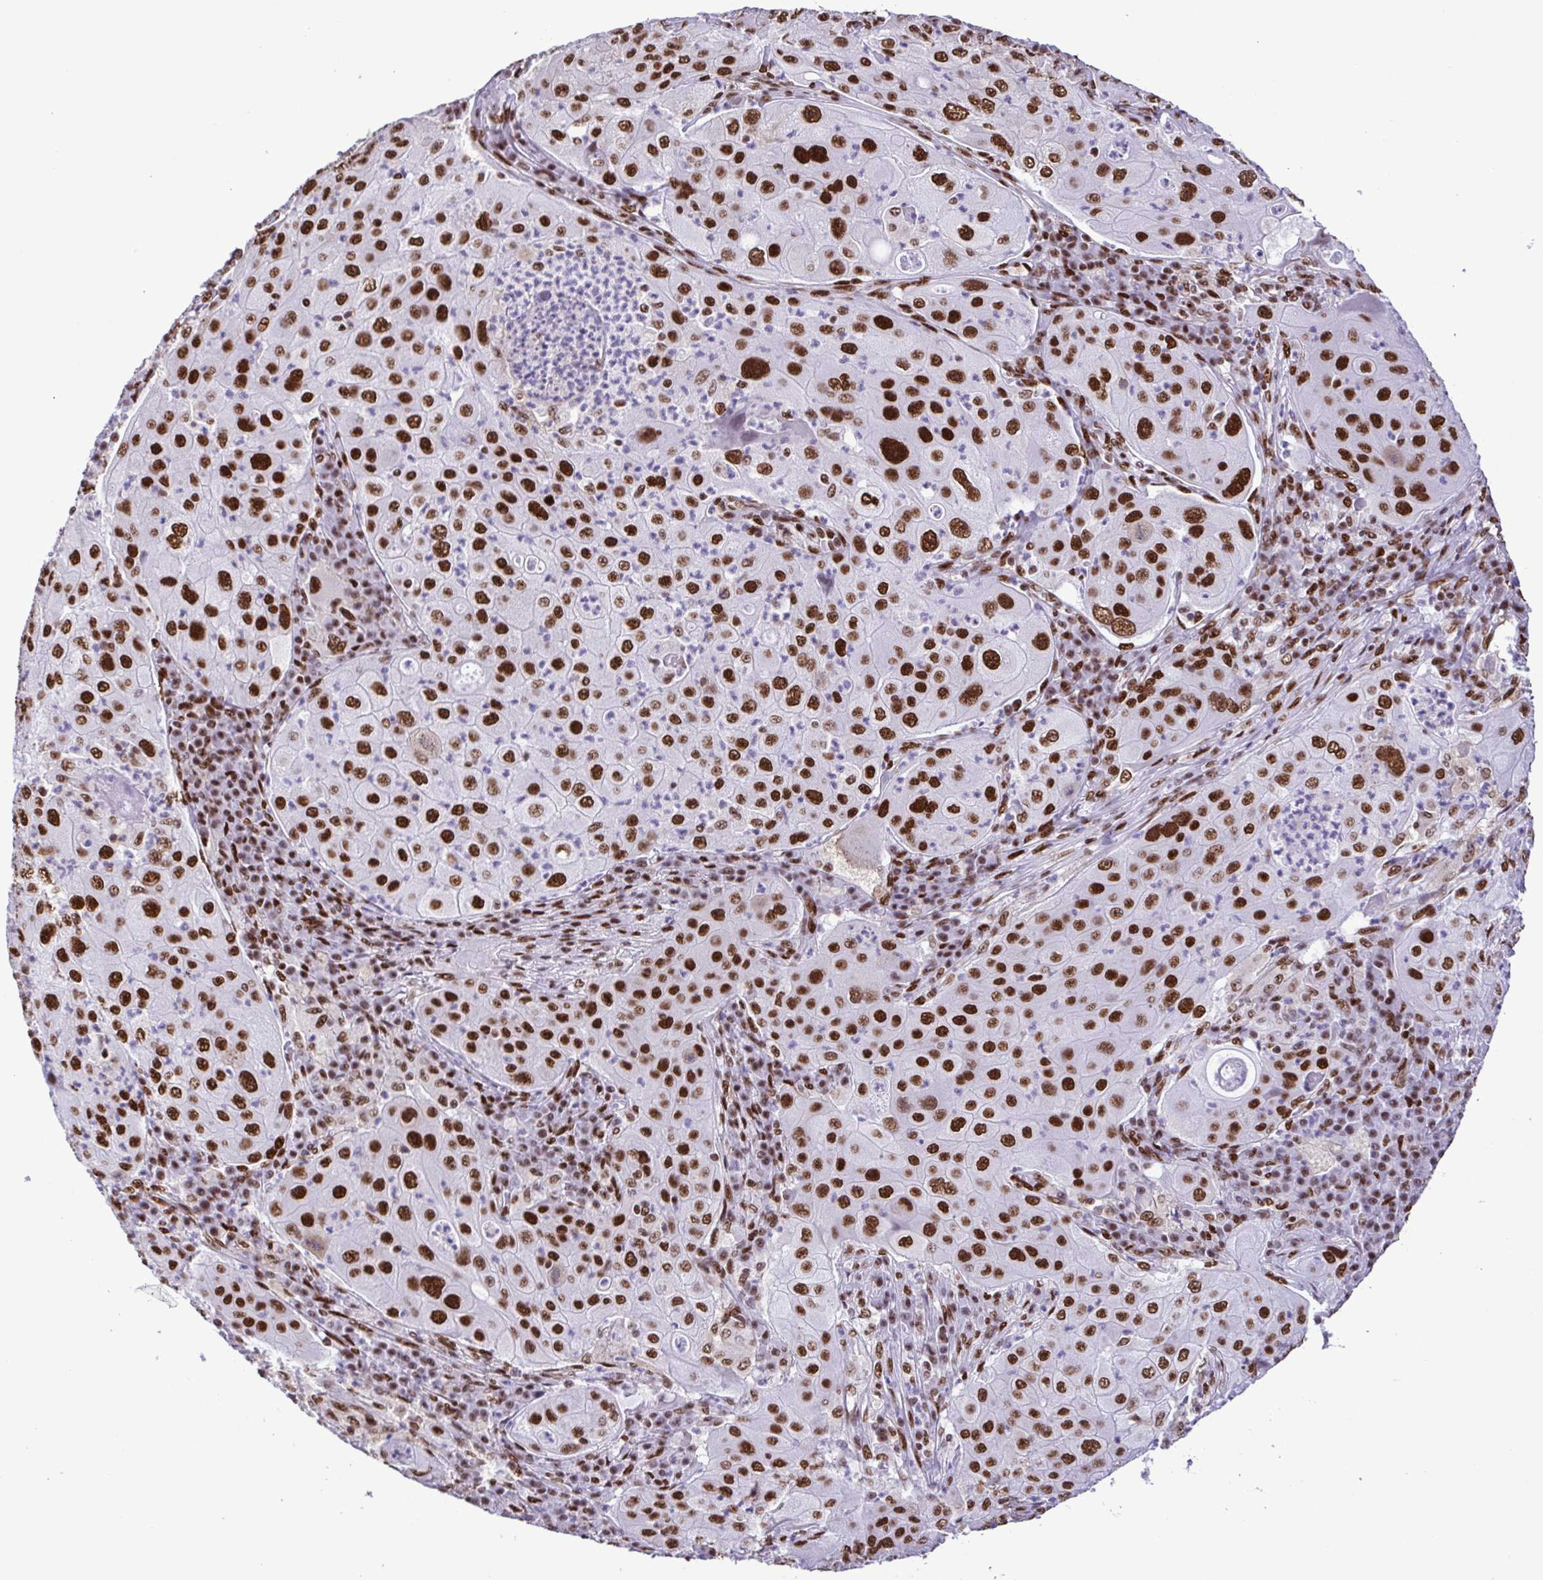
{"staining": {"intensity": "strong", "quantity": ">75%", "location": "nuclear"}, "tissue": "lung cancer", "cell_type": "Tumor cells", "image_type": "cancer", "snomed": [{"axis": "morphology", "description": "Squamous cell carcinoma, NOS"}, {"axis": "topography", "description": "Lung"}], "caption": "A high-resolution photomicrograph shows immunohistochemistry (IHC) staining of lung squamous cell carcinoma, which shows strong nuclear positivity in about >75% of tumor cells. (DAB IHC, brown staining for protein, blue staining for nuclei).", "gene": "TRIM28", "patient": {"sex": "female", "age": 59}}